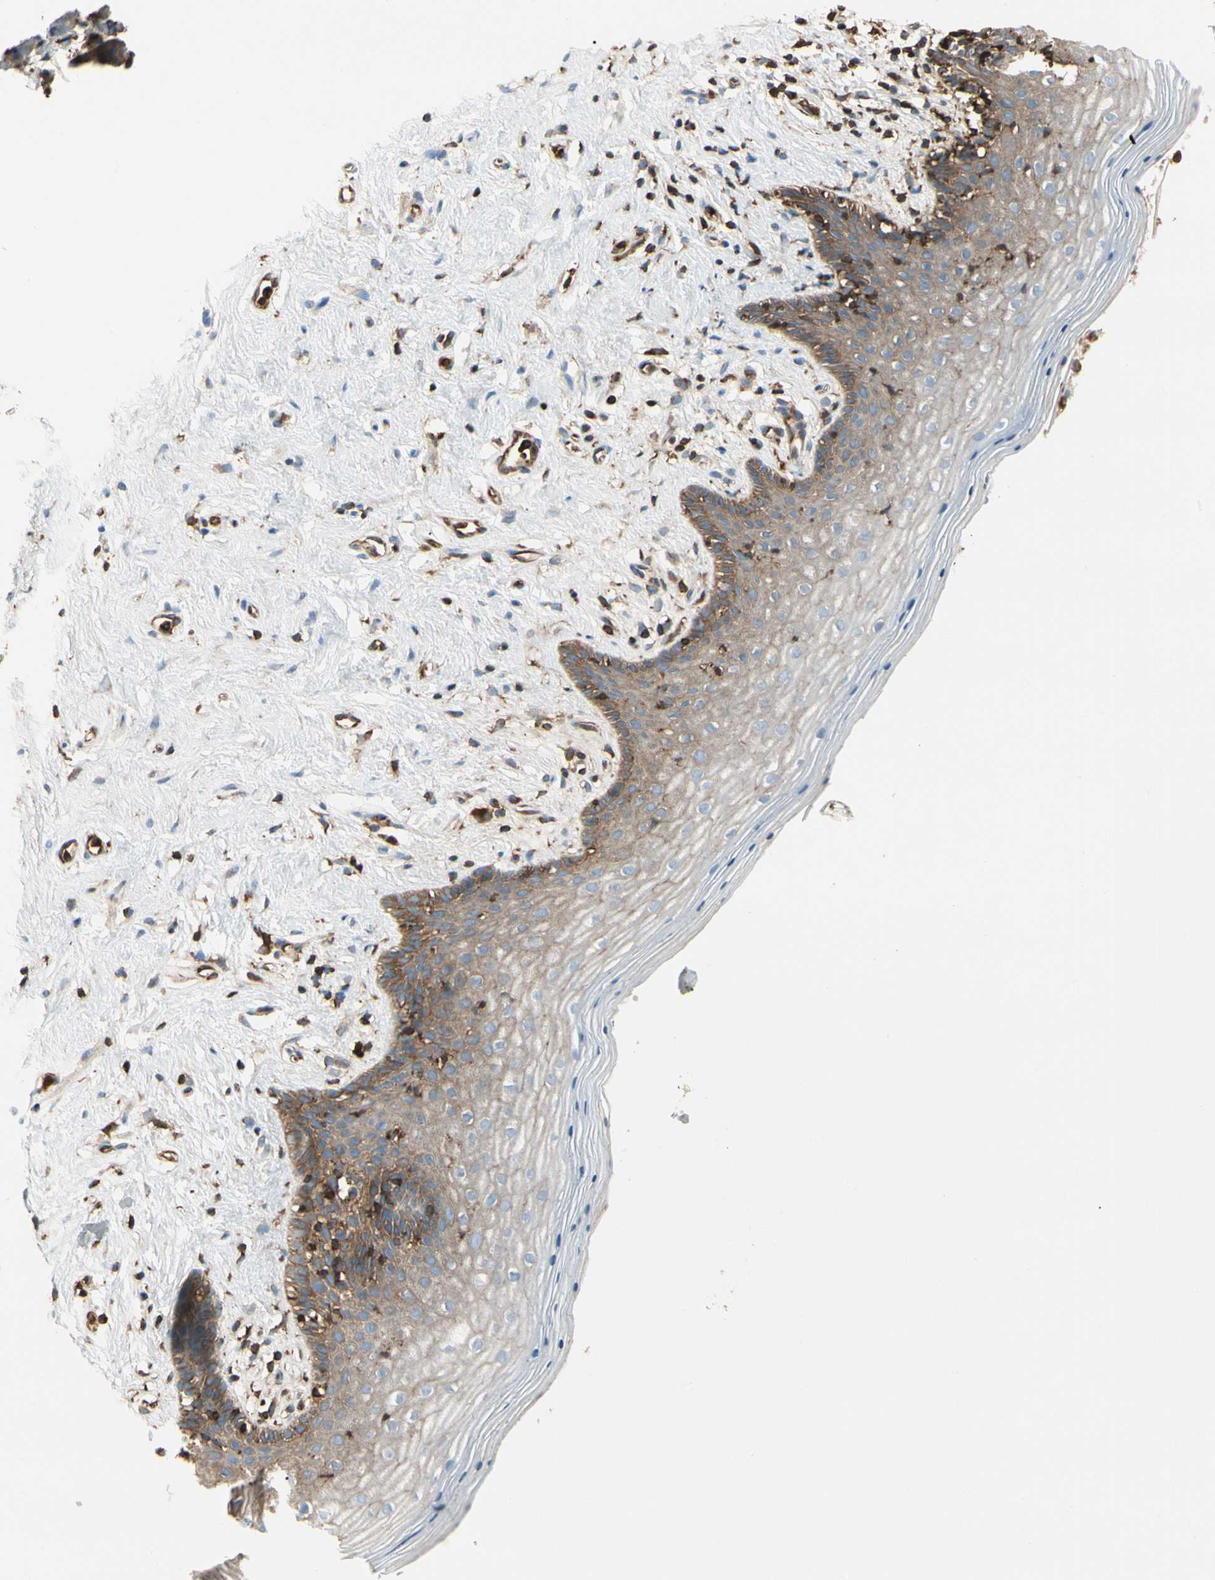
{"staining": {"intensity": "moderate", "quantity": ">75%", "location": "cytoplasmic/membranous"}, "tissue": "vagina", "cell_type": "Squamous epithelial cells", "image_type": "normal", "snomed": [{"axis": "morphology", "description": "Normal tissue, NOS"}, {"axis": "topography", "description": "Vagina"}], "caption": "DAB immunohistochemical staining of normal human vagina reveals moderate cytoplasmic/membranous protein staining in approximately >75% of squamous epithelial cells.", "gene": "ARPC2", "patient": {"sex": "female", "age": 44}}